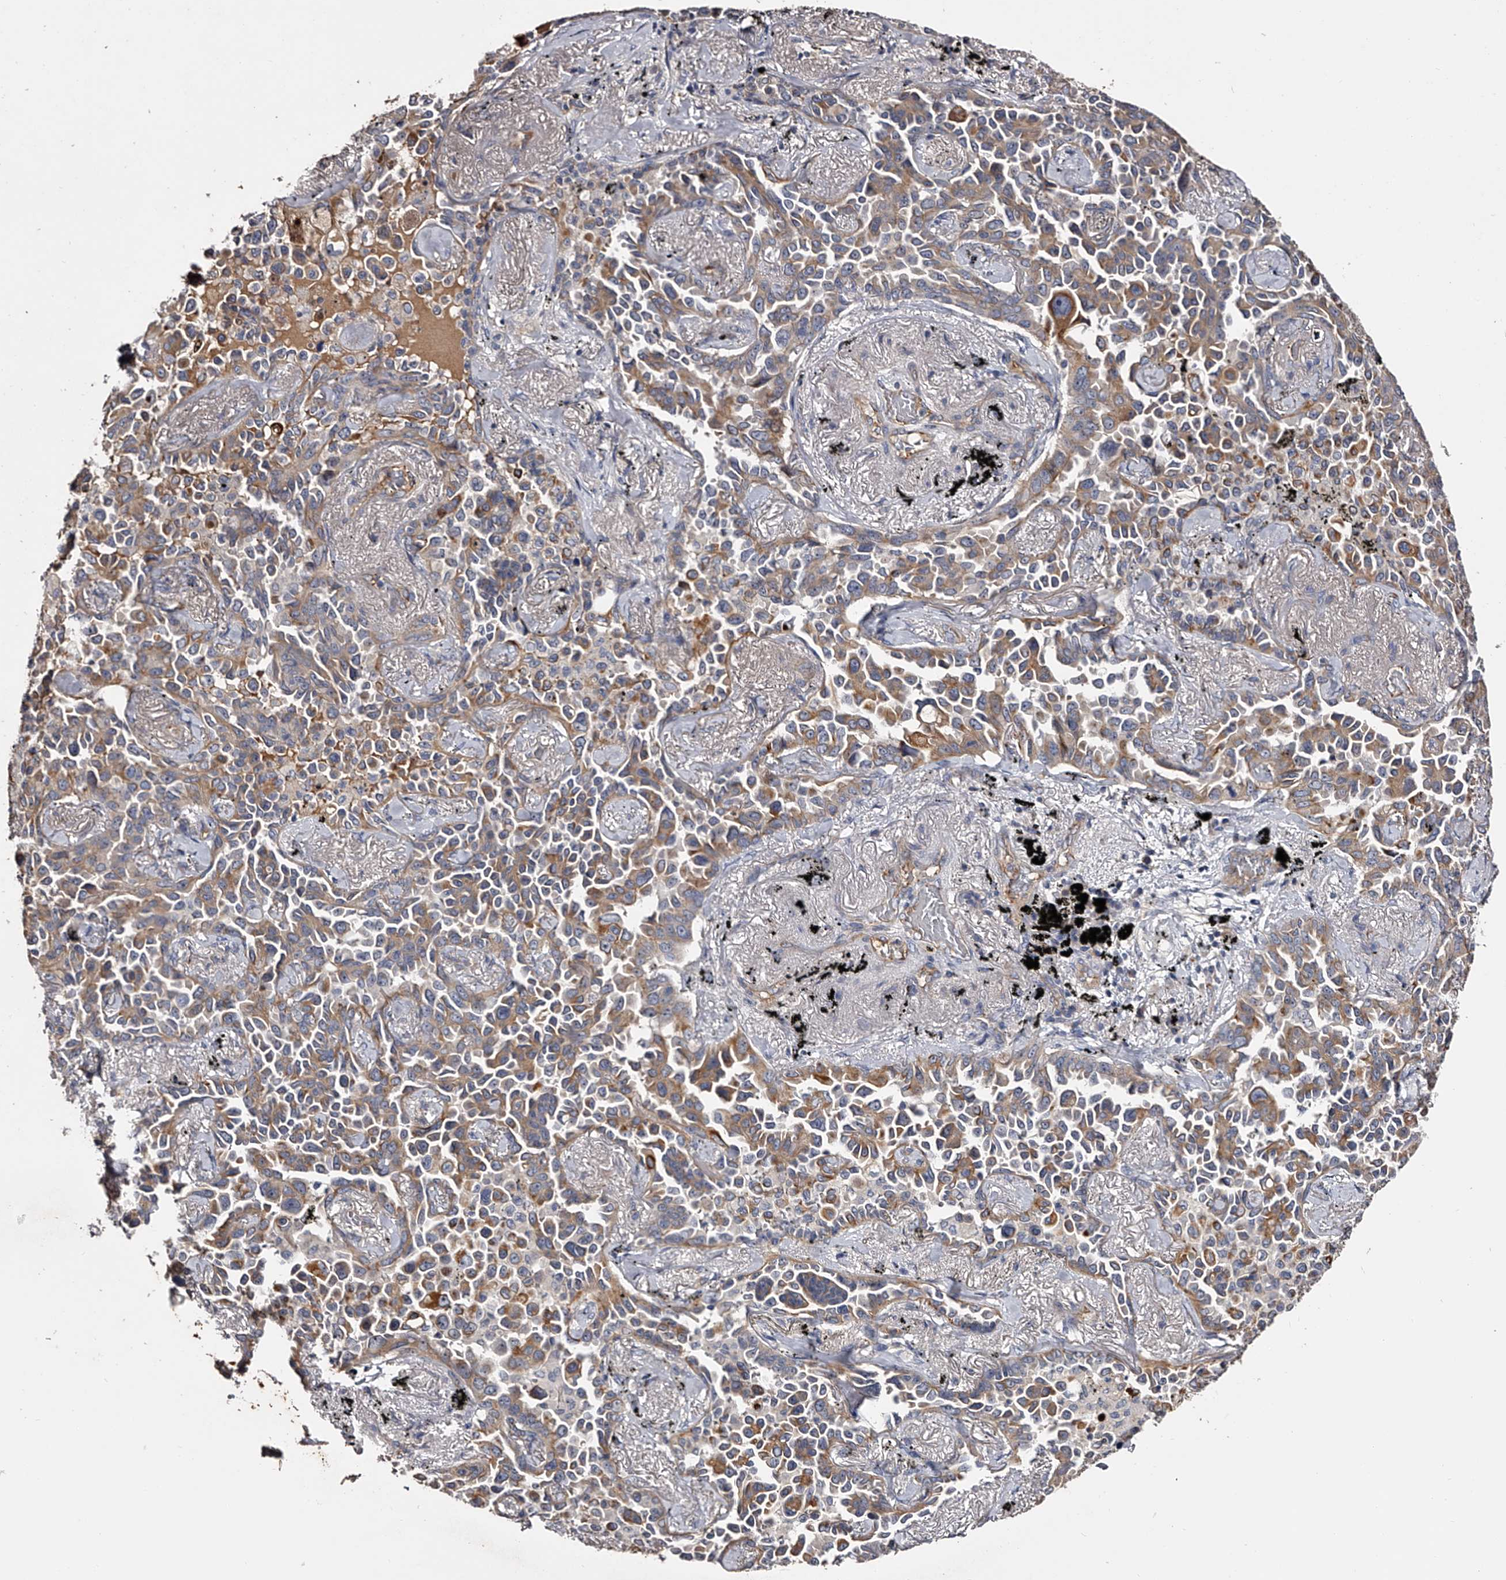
{"staining": {"intensity": "moderate", "quantity": "25%-75%", "location": "cytoplasmic/membranous"}, "tissue": "lung cancer", "cell_type": "Tumor cells", "image_type": "cancer", "snomed": [{"axis": "morphology", "description": "Adenocarcinoma, NOS"}, {"axis": "topography", "description": "Lung"}], "caption": "Brown immunohistochemical staining in lung cancer (adenocarcinoma) shows moderate cytoplasmic/membranous expression in about 25%-75% of tumor cells.", "gene": "MDN1", "patient": {"sex": "female", "age": 67}}